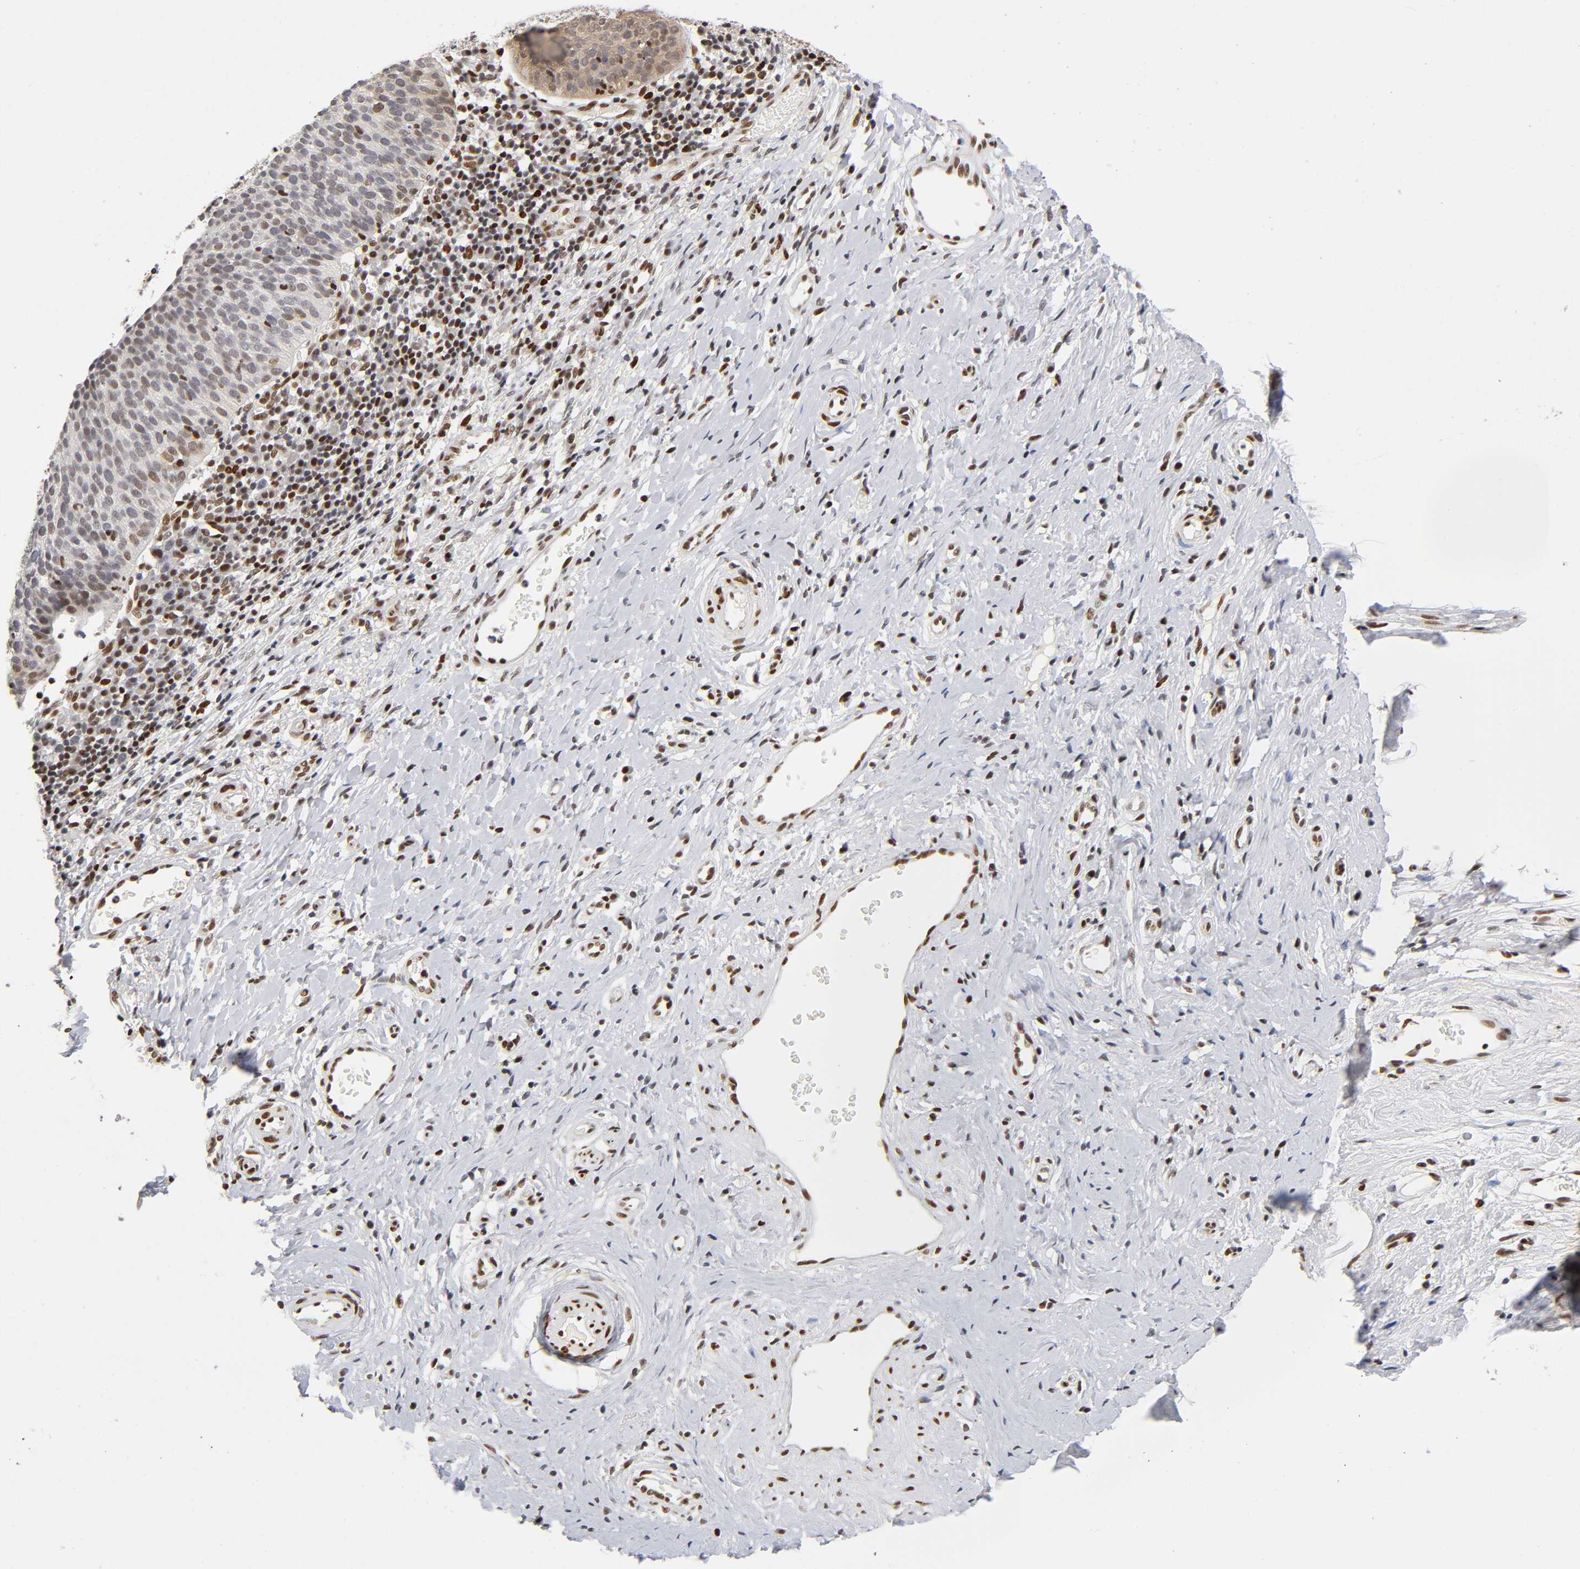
{"staining": {"intensity": "weak", "quantity": "25%-75%", "location": "nuclear"}, "tissue": "cervical cancer", "cell_type": "Tumor cells", "image_type": "cancer", "snomed": [{"axis": "morphology", "description": "Normal tissue, NOS"}, {"axis": "morphology", "description": "Squamous cell carcinoma, NOS"}, {"axis": "topography", "description": "Cervix"}], "caption": "A high-resolution image shows immunohistochemistry (IHC) staining of cervical cancer (squamous cell carcinoma), which displays weak nuclear positivity in approximately 25%-75% of tumor cells. (IHC, brightfield microscopy, high magnification).", "gene": "NR3C1", "patient": {"sex": "female", "age": 39}}